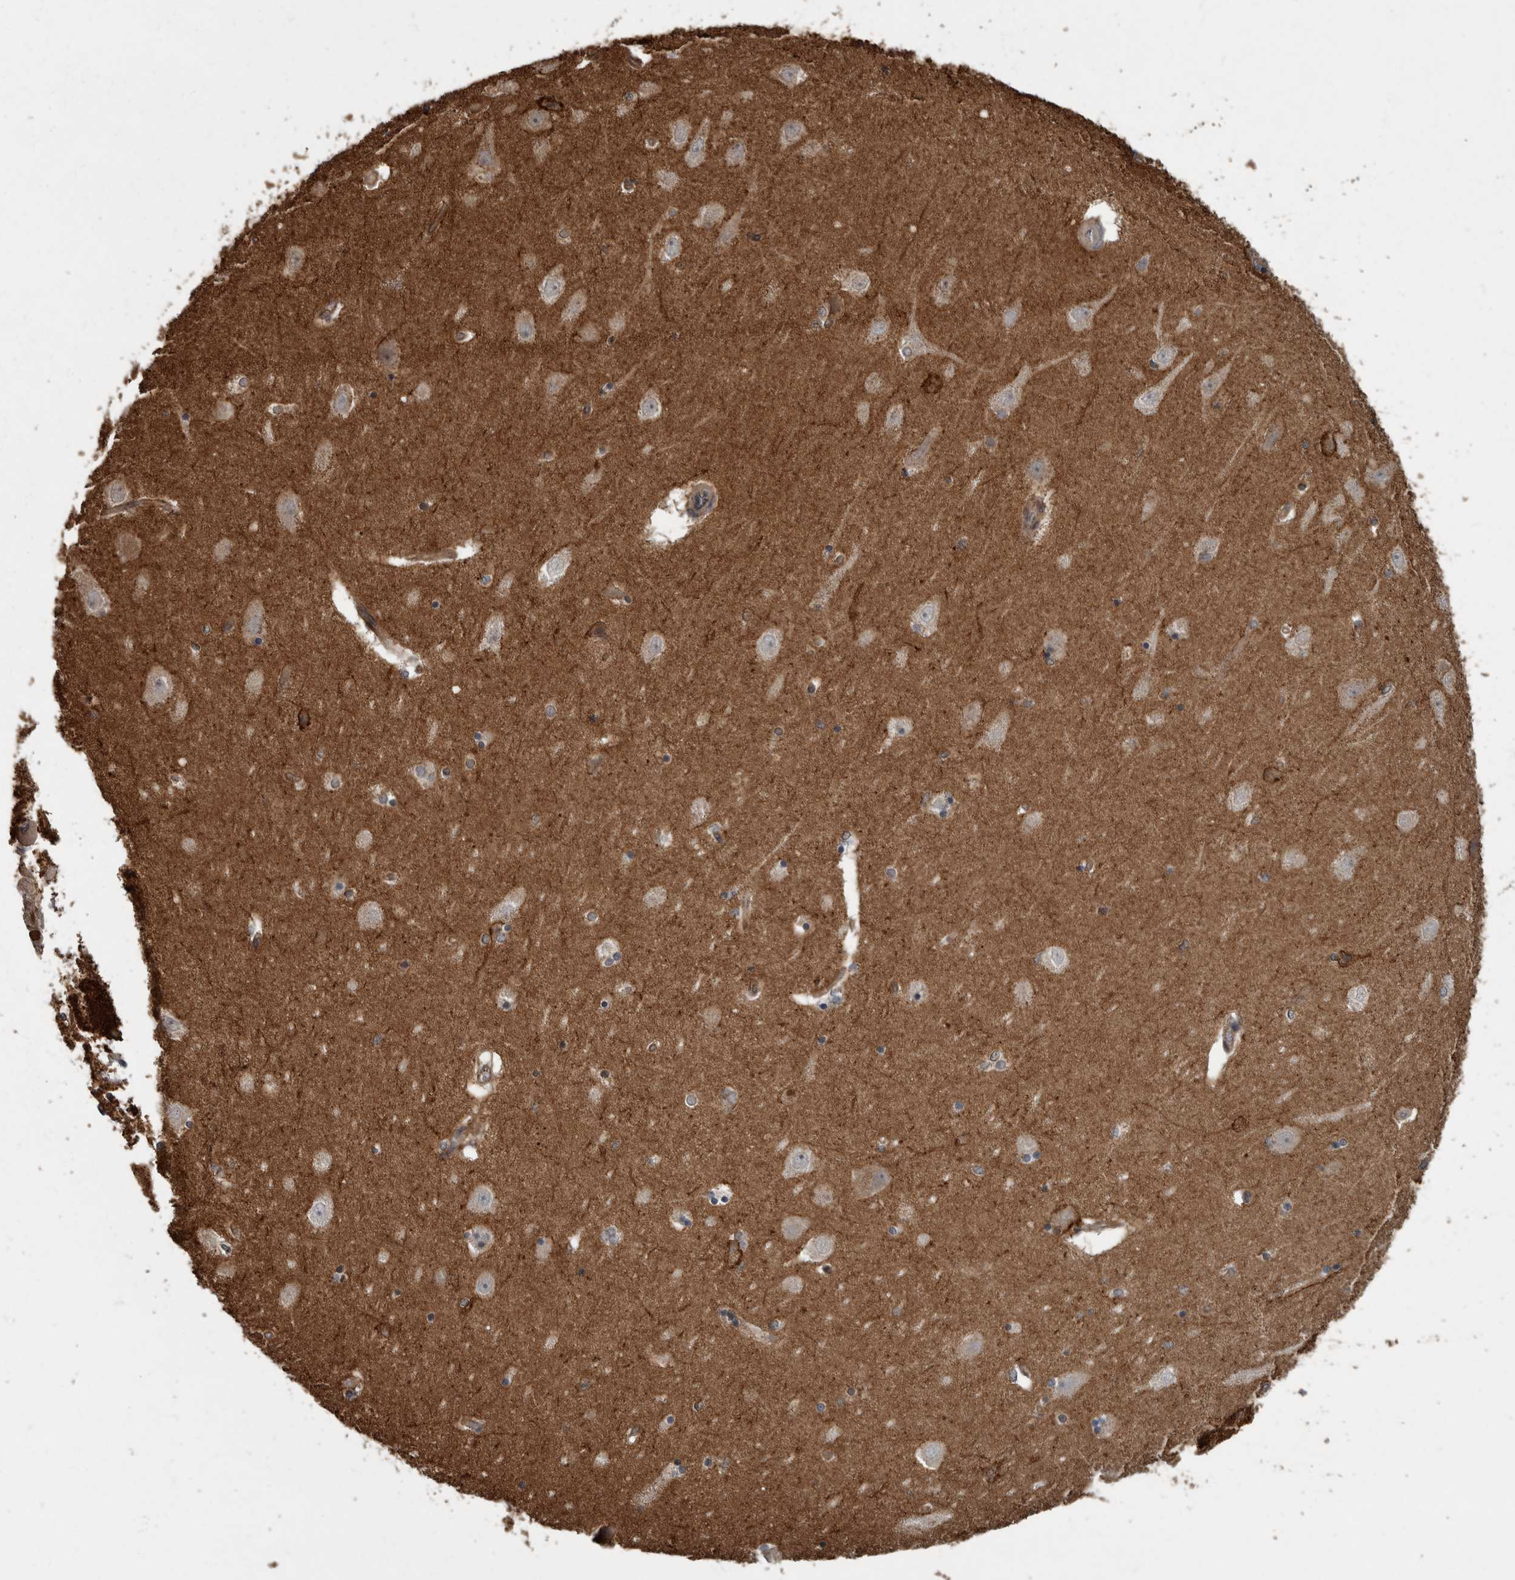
{"staining": {"intensity": "moderate", "quantity": "<25%", "location": "cytoplasmic/membranous"}, "tissue": "hippocampus", "cell_type": "Glial cells", "image_type": "normal", "snomed": [{"axis": "morphology", "description": "Normal tissue, NOS"}, {"axis": "topography", "description": "Hippocampus"}], "caption": "About <25% of glial cells in benign hippocampus display moderate cytoplasmic/membranous protein staining as visualized by brown immunohistochemical staining.", "gene": "VEGFD", "patient": {"sex": "female", "age": 54}}